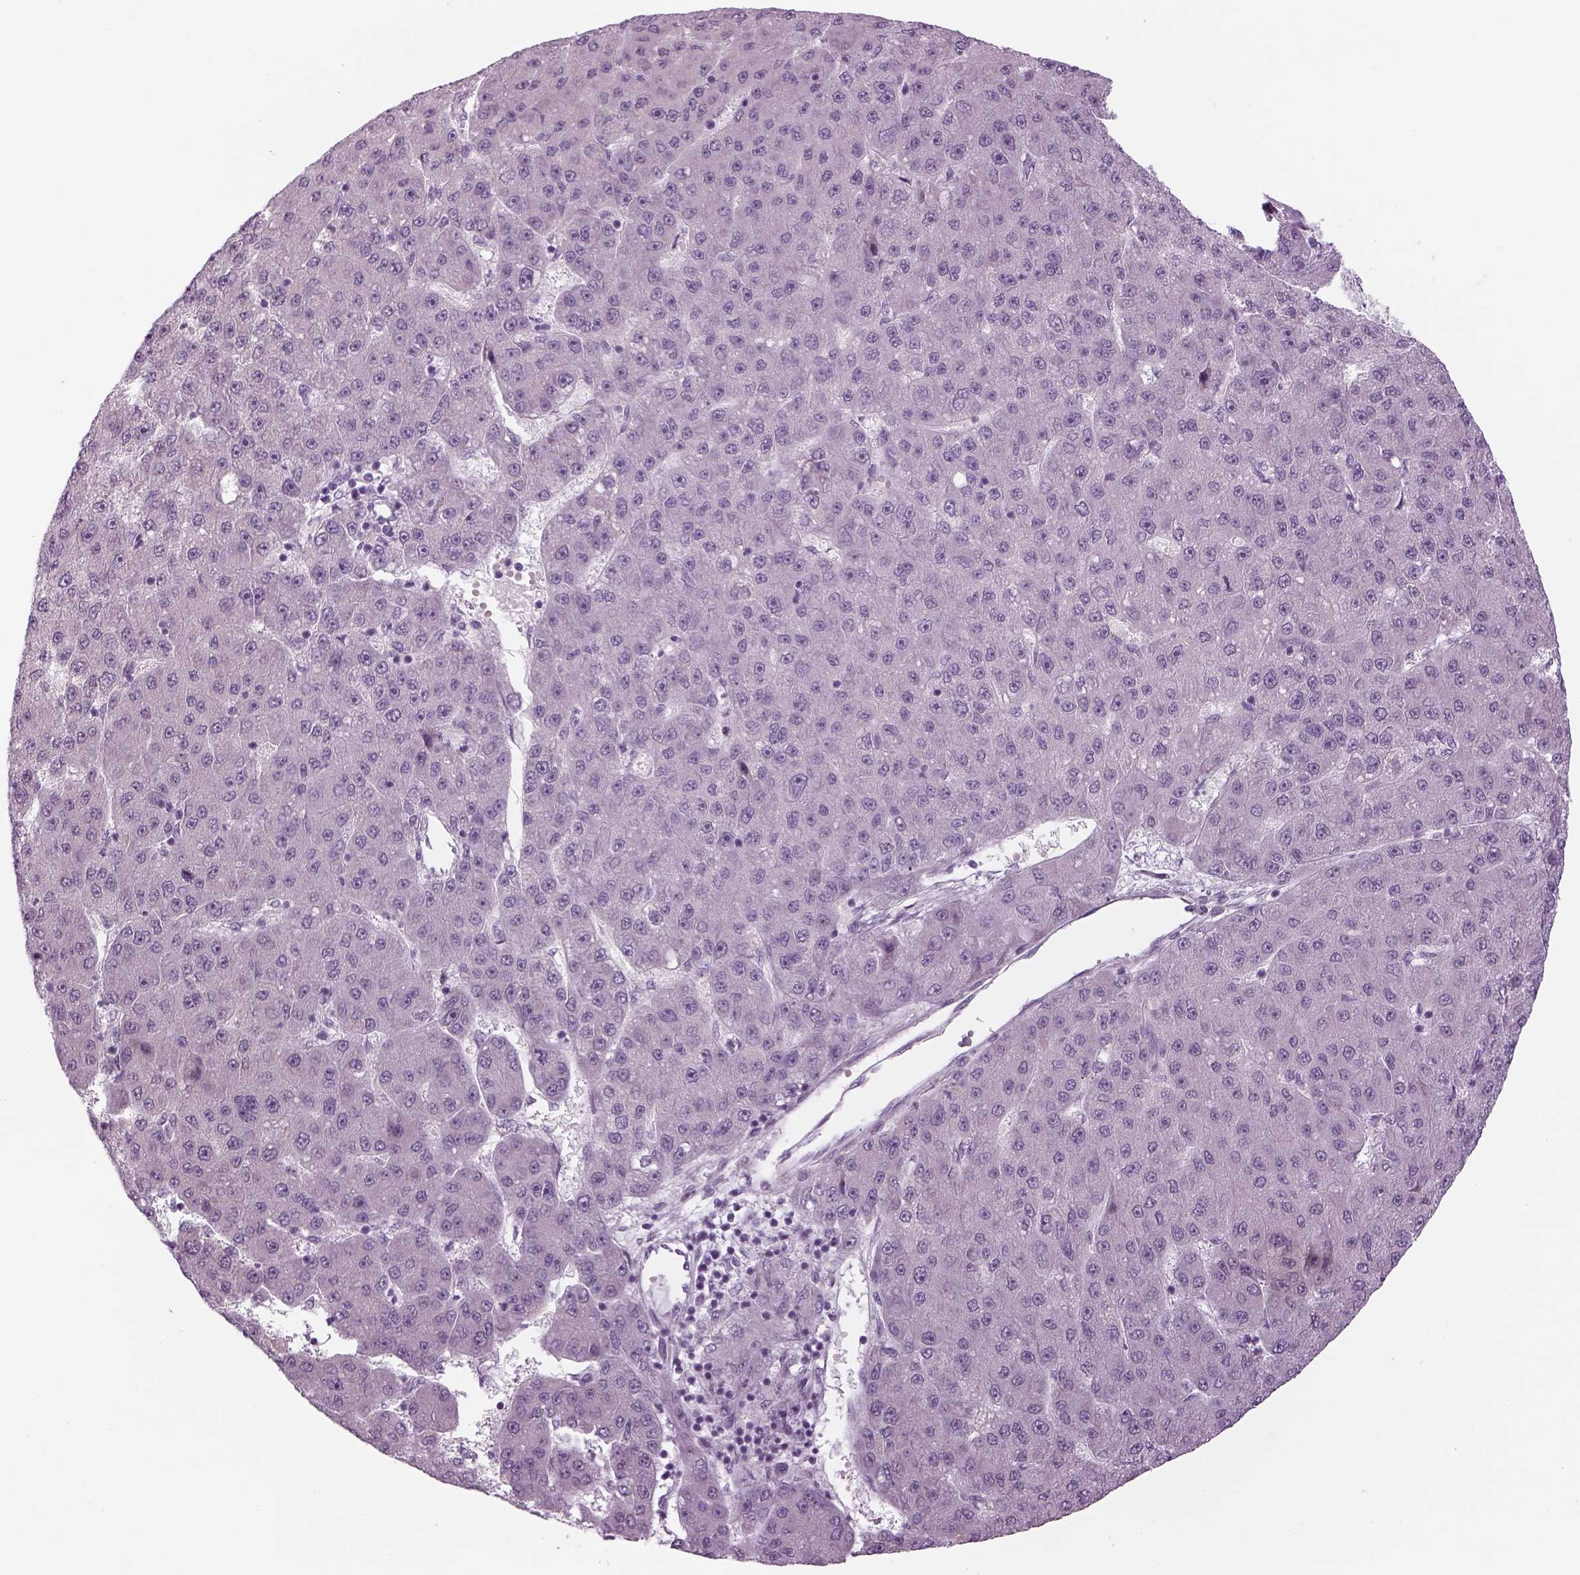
{"staining": {"intensity": "negative", "quantity": "none", "location": "none"}, "tissue": "liver cancer", "cell_type": "Tumor cells", "image_type": "cancer", "snomed": [{"axis": "morphology", "description": "Carcinoma, Hepatocellular, NOS"}, {"axis": "topography", "description": "Liver"}], "caption": "Human liver cancer (hepatocellular carcinoma) stained for a protein using immunohistochemistry shows no staining in tumor cells.", "gene": "LRRIQ3", "patient": {"sex": "male", "age": 67}}